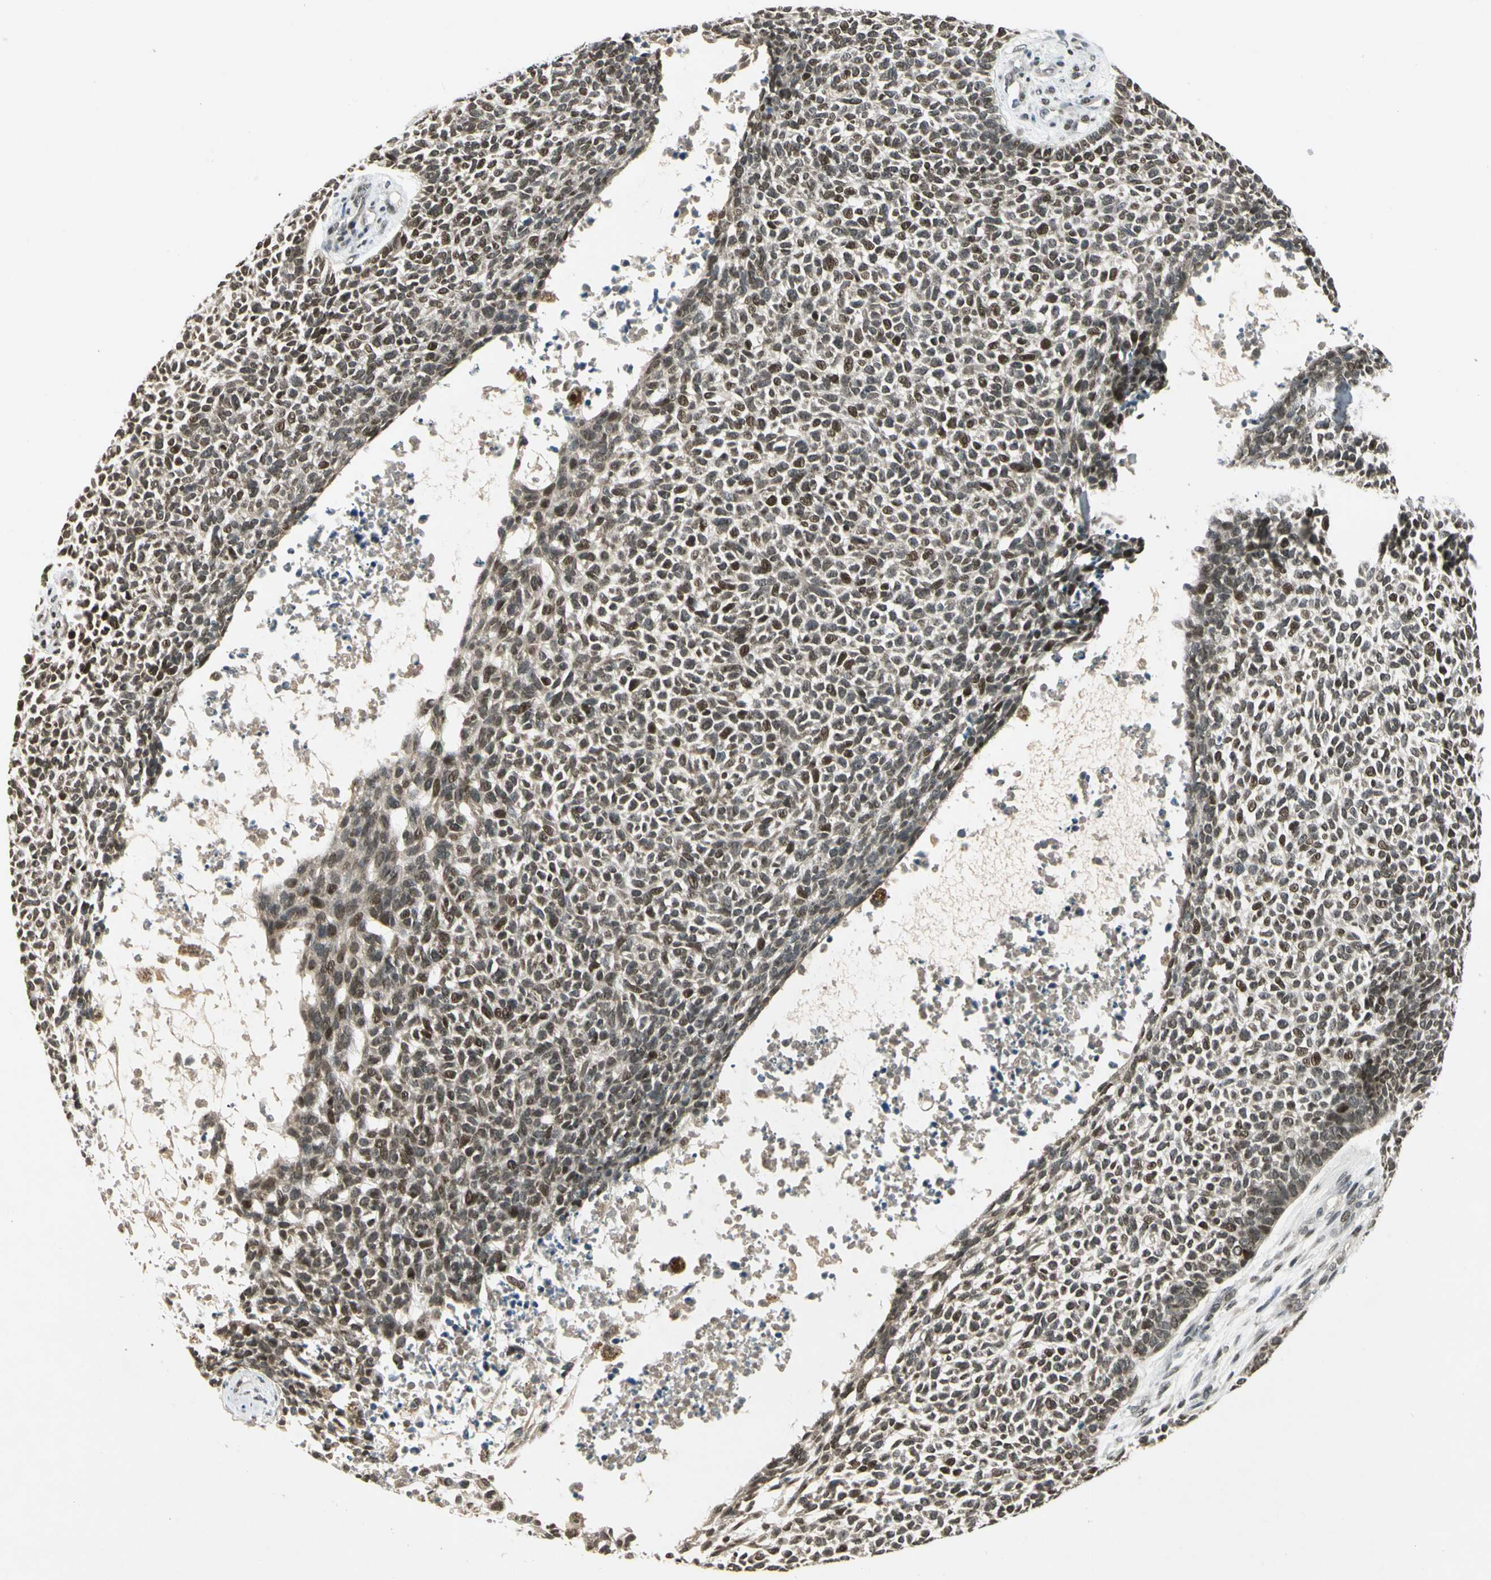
{"staining": {"intensity": "moderate", "quantity": ">75%", "location": "nuclear"}, "tissue": "skin cancer", "cell_type": "Tumor cells", "image_type": "cancer", "snomed": [{"axis": "morphology", "description": "Basal cell carcinoma"}, {"axis": "topography", "description": "Skin"}], "caption": "Human skin cancer stained with a protein marker exhibits moderate staining in tumor cells.", "gene": "GTF3A", "patient": {"sex": "female", "age": 84}}